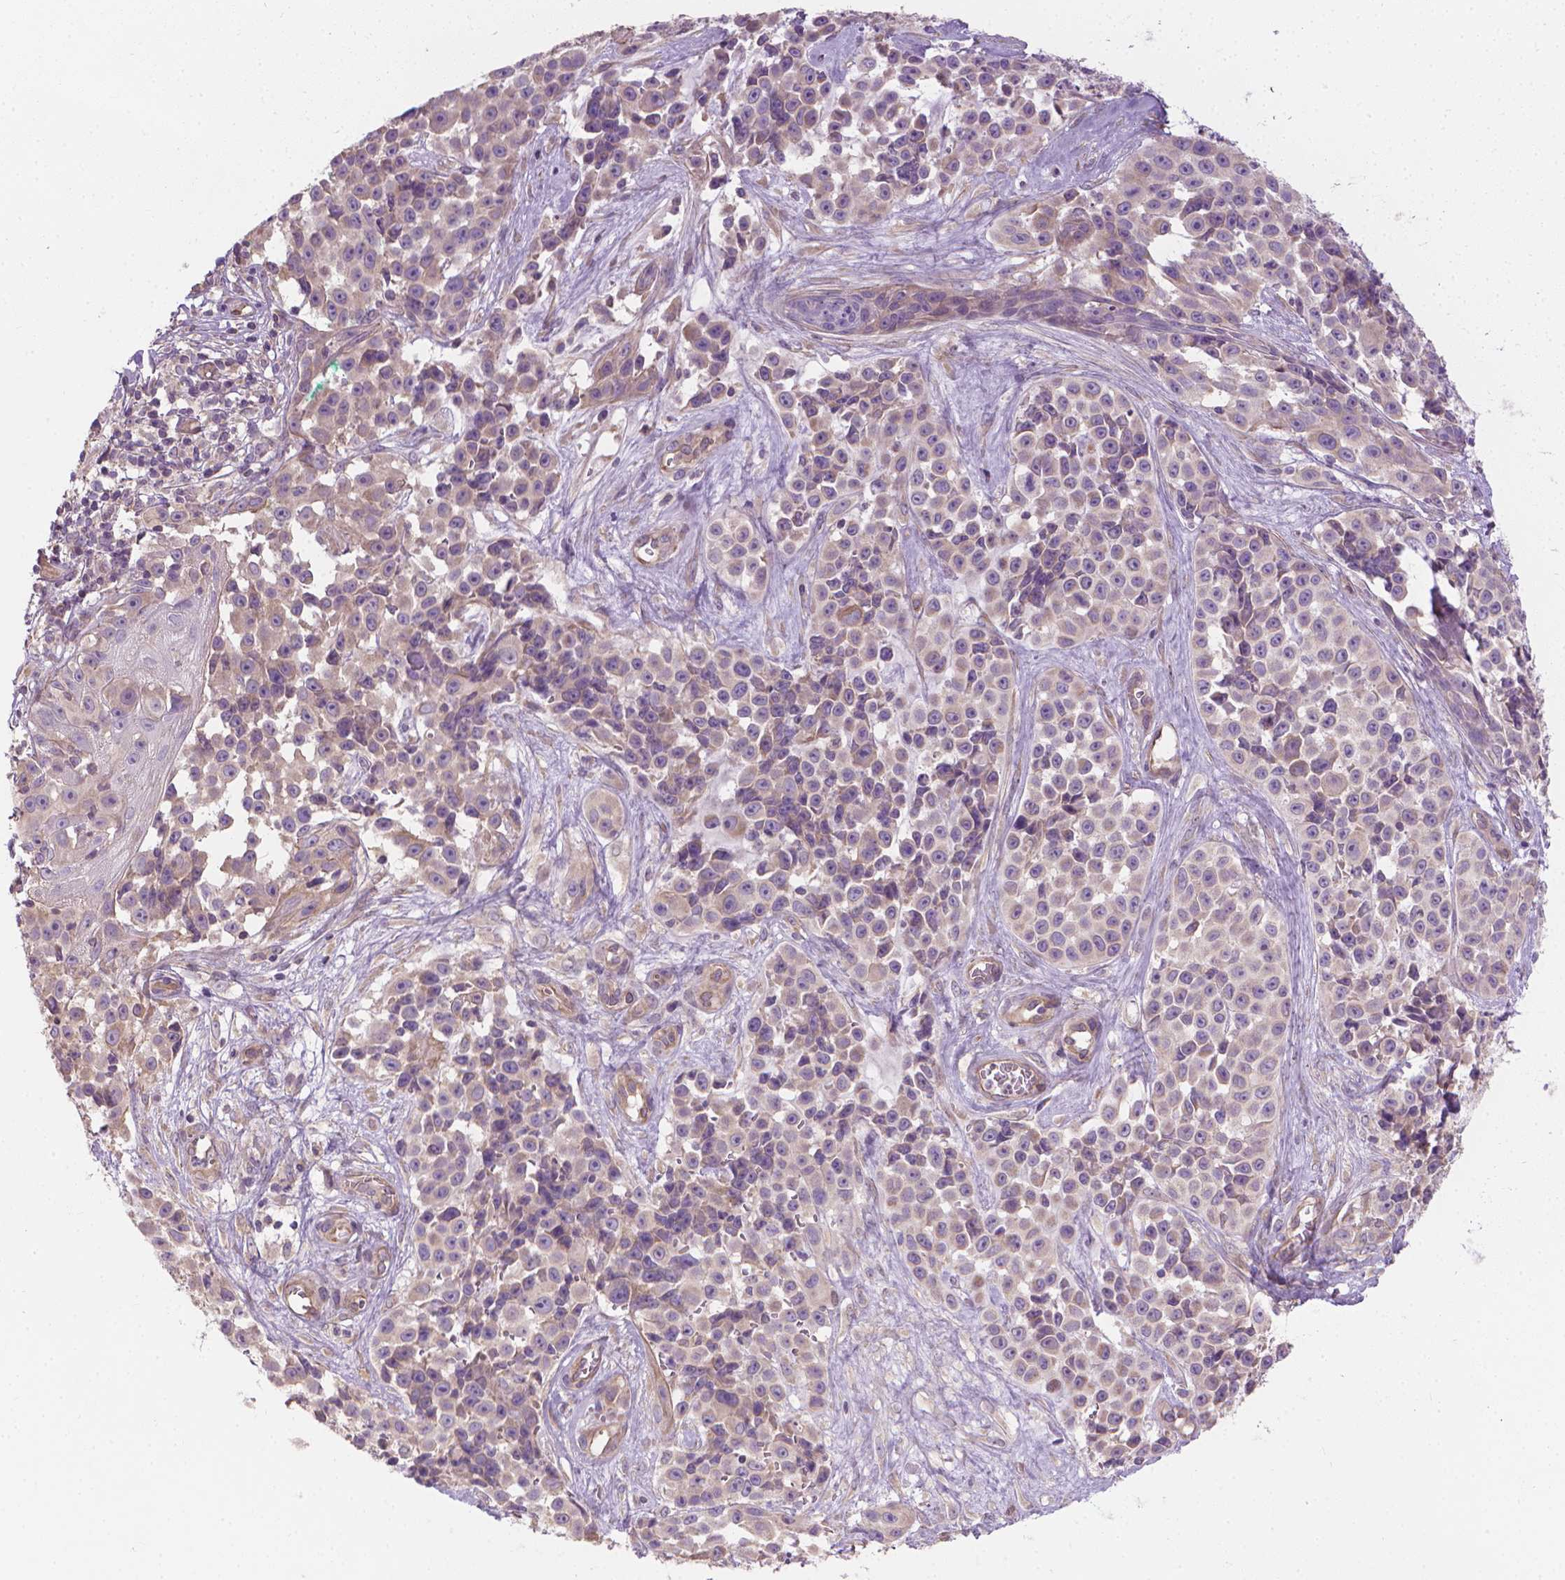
{"staining": {"intensity": "weak", "quantity": "<25%", "location": "cytoplasmic/membranous"}, "tissue": "melanoma", "cell_type": "Tumor cells", "image_type": "cancer", "snomed": [{"axis": "morphology", "description": "Malignant melanoma, NOS"}, {"axis": "topography", "description": "Skin"}], "caption": "The micrograph shows no significant positivity in tumor cells of melanoma.", "gene": "RIIAD1", "patient": {"sex": "female", "age": 88}}